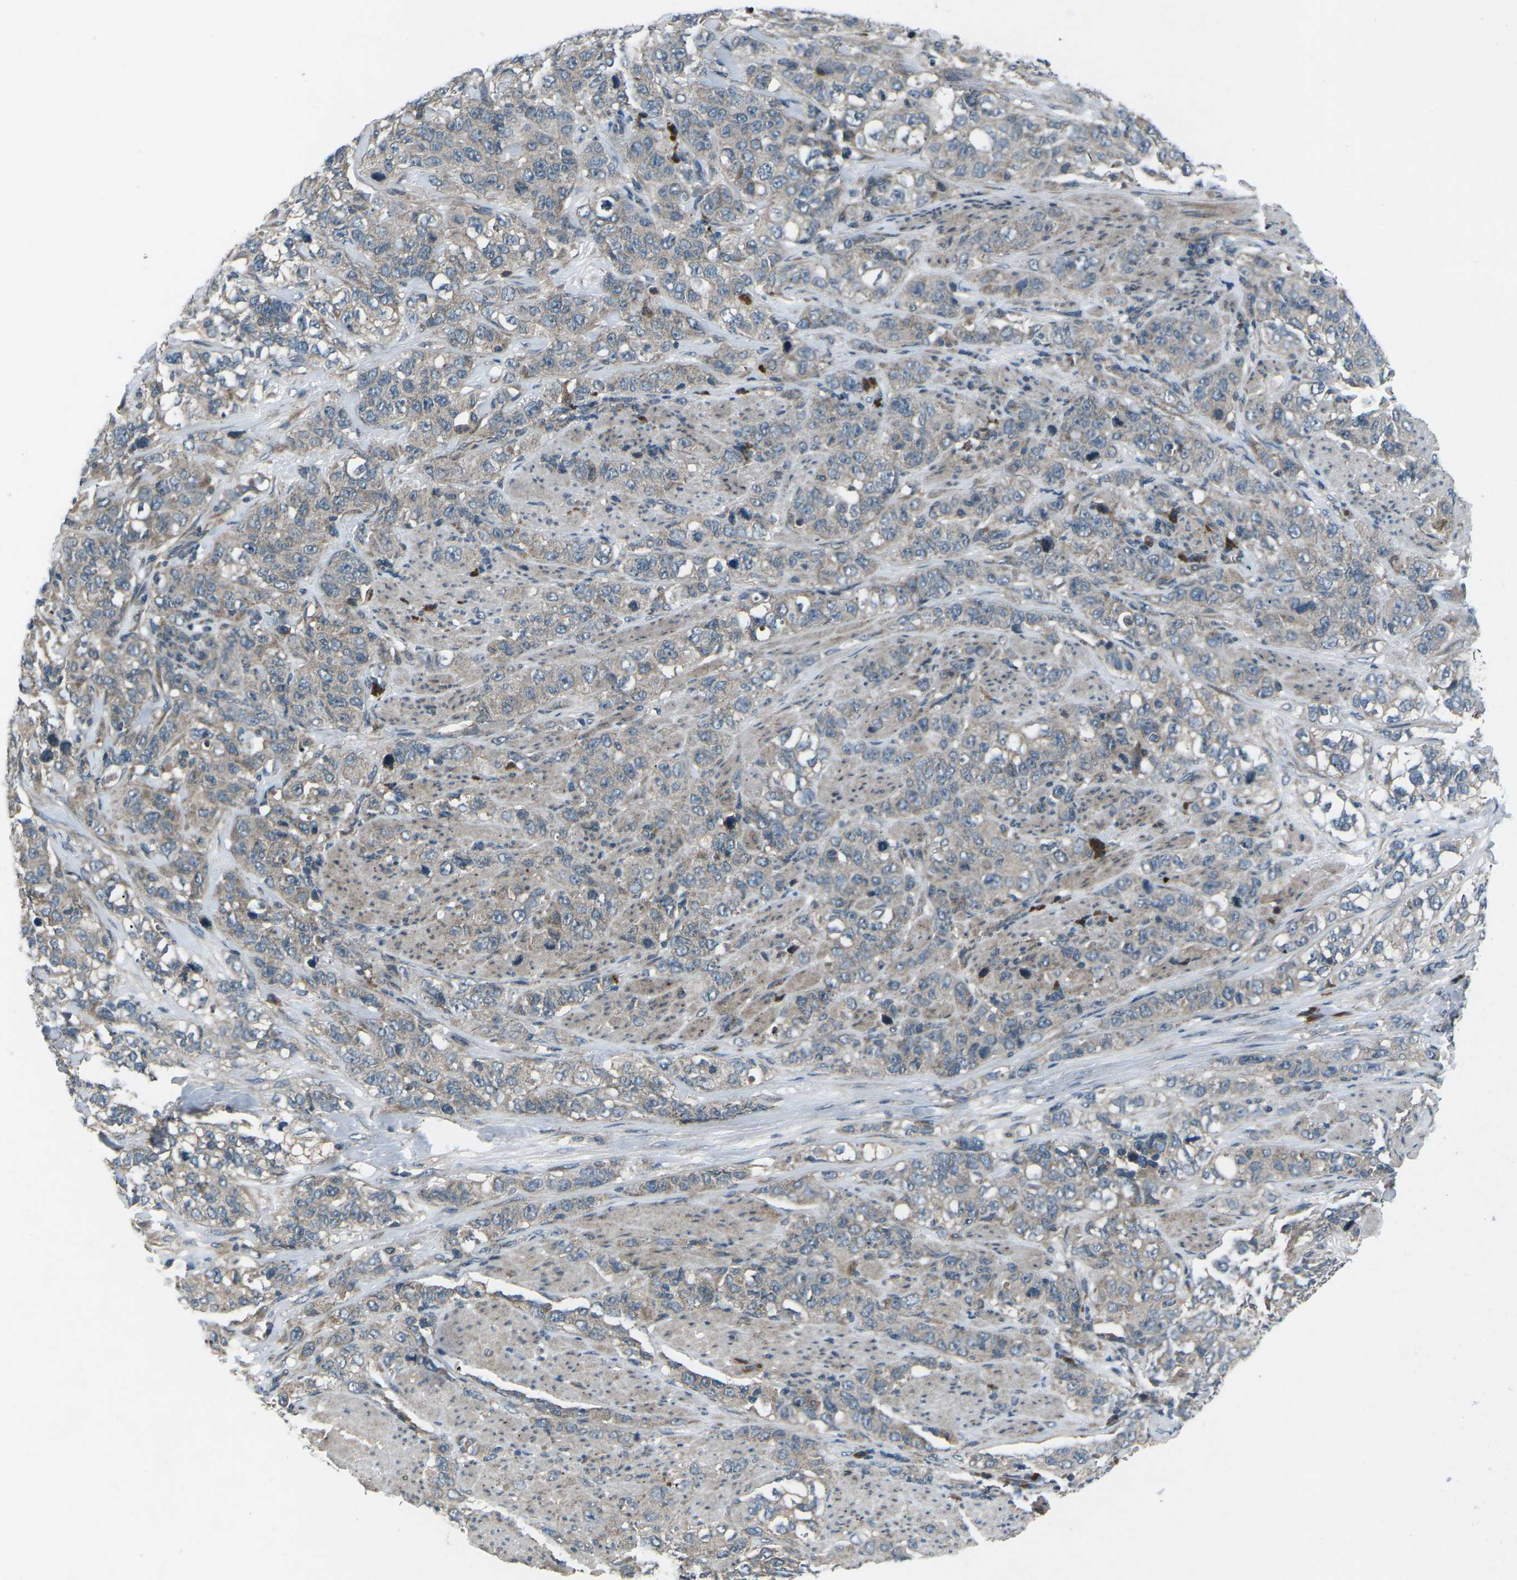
{"staining": {"intensity": "weak", "quantity": "<25%", "location": "cytoplasmic/membranous"}, "tissue": "stomach cancer", "cell_type": "Tumor cells", "image_type": "cancer", "snomed": [{"axis": "morphology", "description": "Adenocarcinoma, NOS"}, {"axis": "topography", "description": "Stomach"}], "caption": "Adenocarcinoma (stomach) stained for a protein using immunohistochemistry shows no positivity tumor cells.", "gene": "CDK16", "patient": {"sex": "male", "age": 48}}